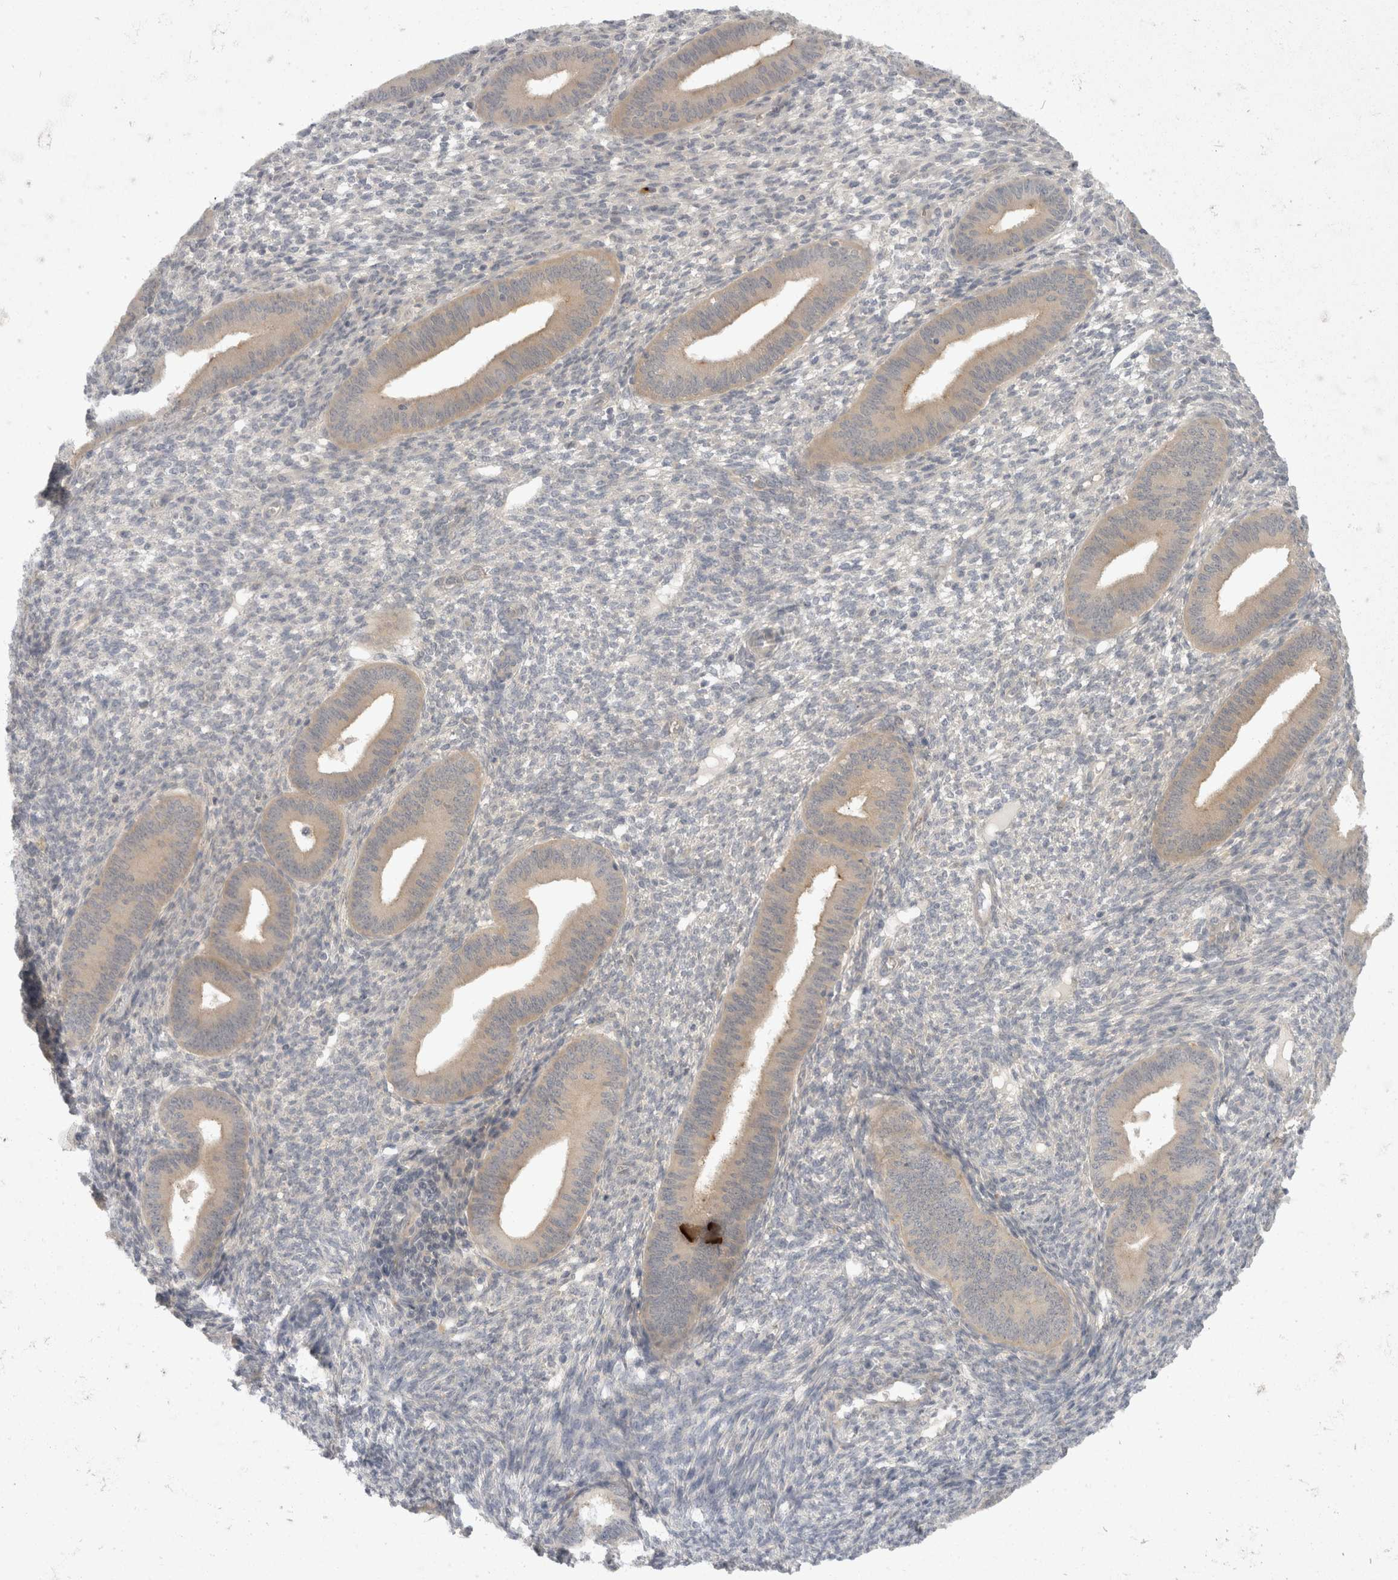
{"staining": {"intensity": "negative", "quantity": "none", "location": "none"}, "tissue": "endometrium", "cell_type": "Cells in endometrial stroma", "image_type": "normal", "snomed": [{"axis": "morphology", "description": "Normal tissue, NOS"}, {"axis": "topography", "description": "Endometrium"}], "caption": "This is a photomicrograph of IHC staining of normal endometrium, which shows no staining in cells in endometrial stroma. (DAB (3,3'-diaminobenzidine) immunohistochemistry (IHC) visualized using brightfield microscopy, high magnification).", "gene": "TOM1L2", "patient": {"sex": "female", "age": 46}}